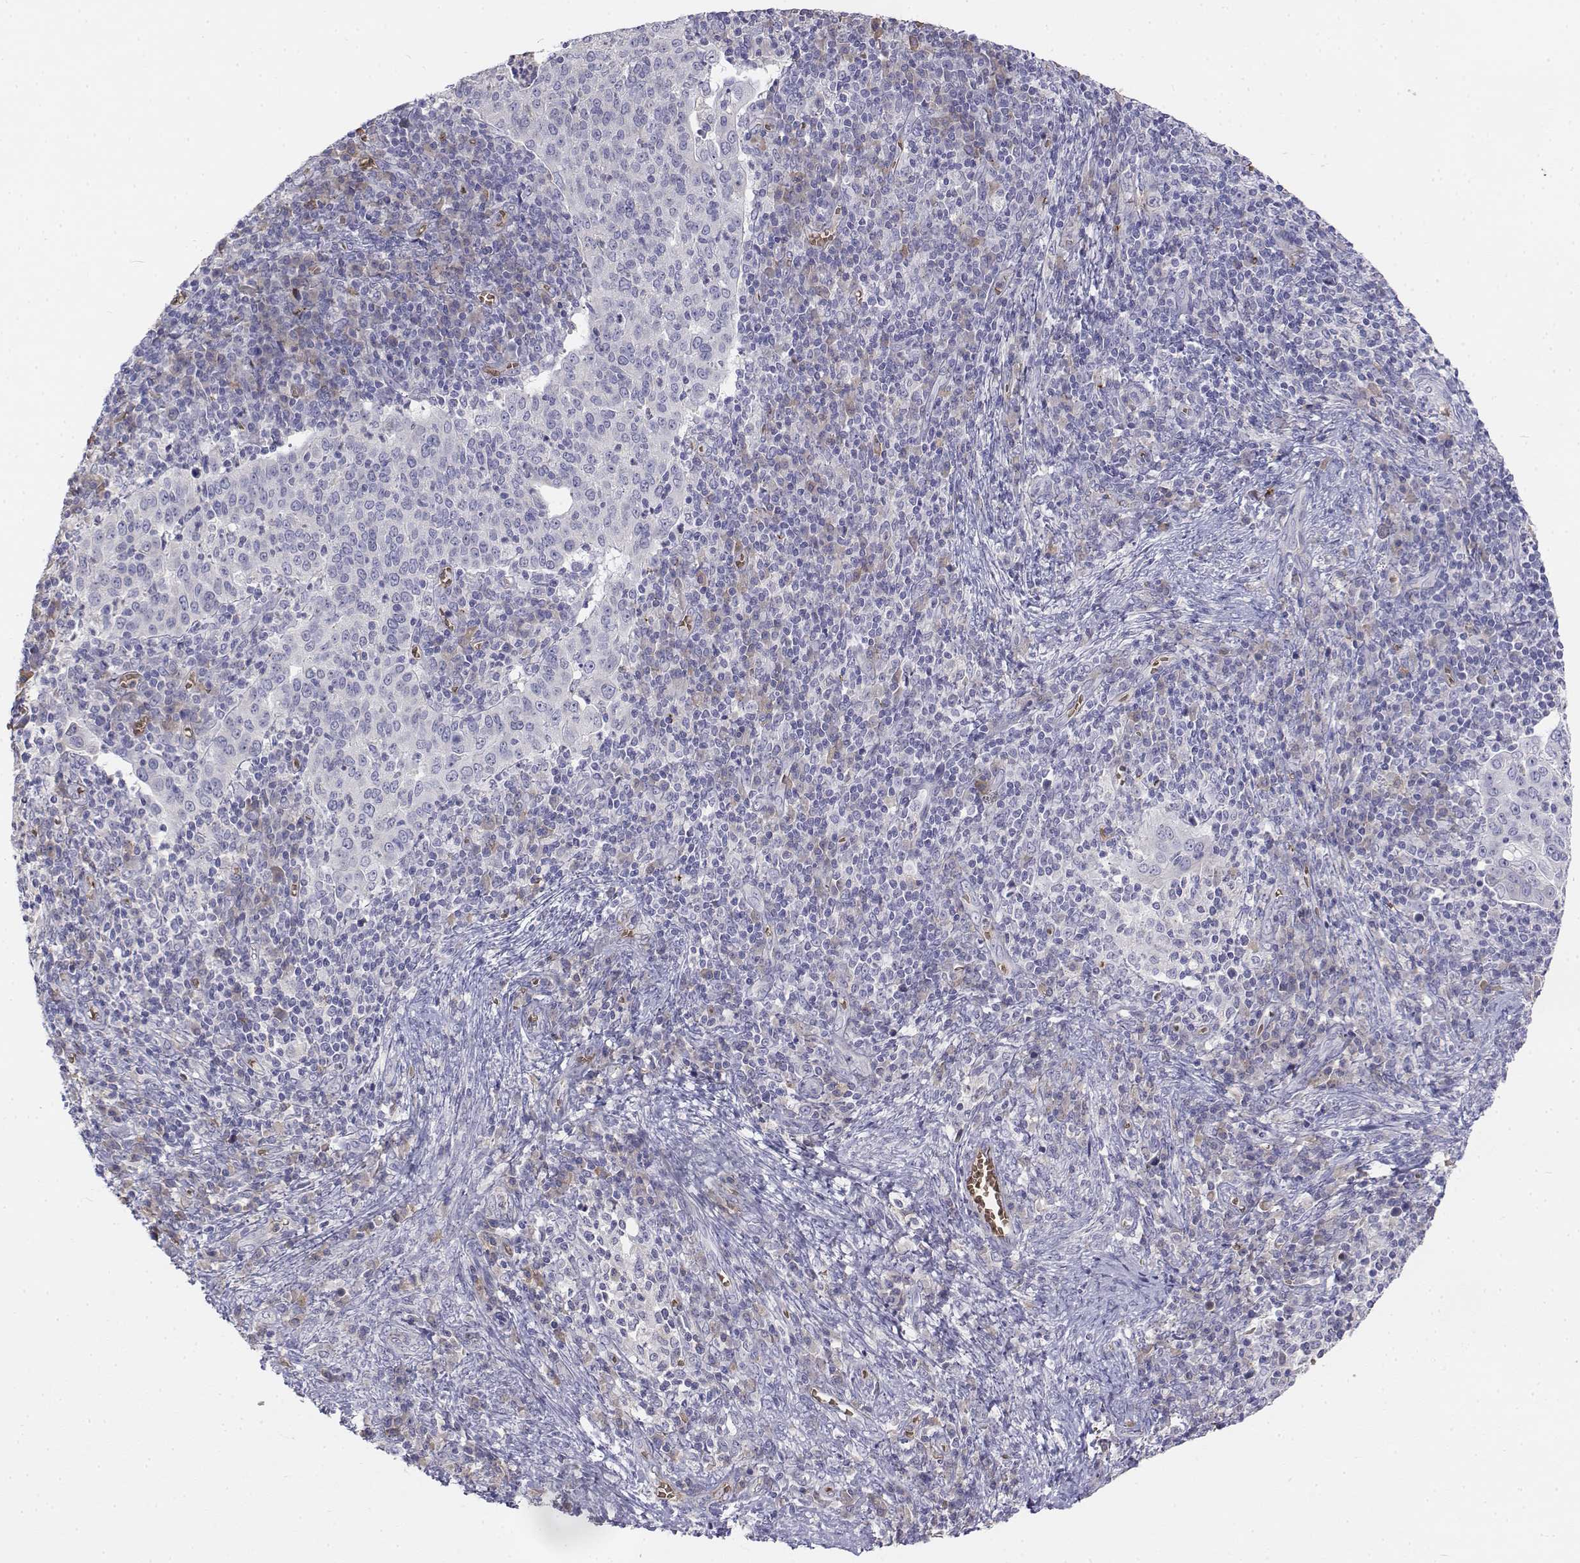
{"staining": {"intensity": "negative", "quantity": "none", "location": "none"}, "tissue": "cervical cancer", "cell_type": "Tumor cells", "image_type": "cancer", "snomed": [{"axis": "morphology", "description": "Squamous cell carcinoma, NOS"}, {"axis": "topography", "description": "Cervix"}], "caption": "Tumor cells are negative for brown protein staining in cervical squamous cell carcinoma. (DAB (3,3'-diaminobenzidine) immunohistochemistry, high magnification).", "gene": "CADM1", "patient": {"sex": "female", "age": 39}}